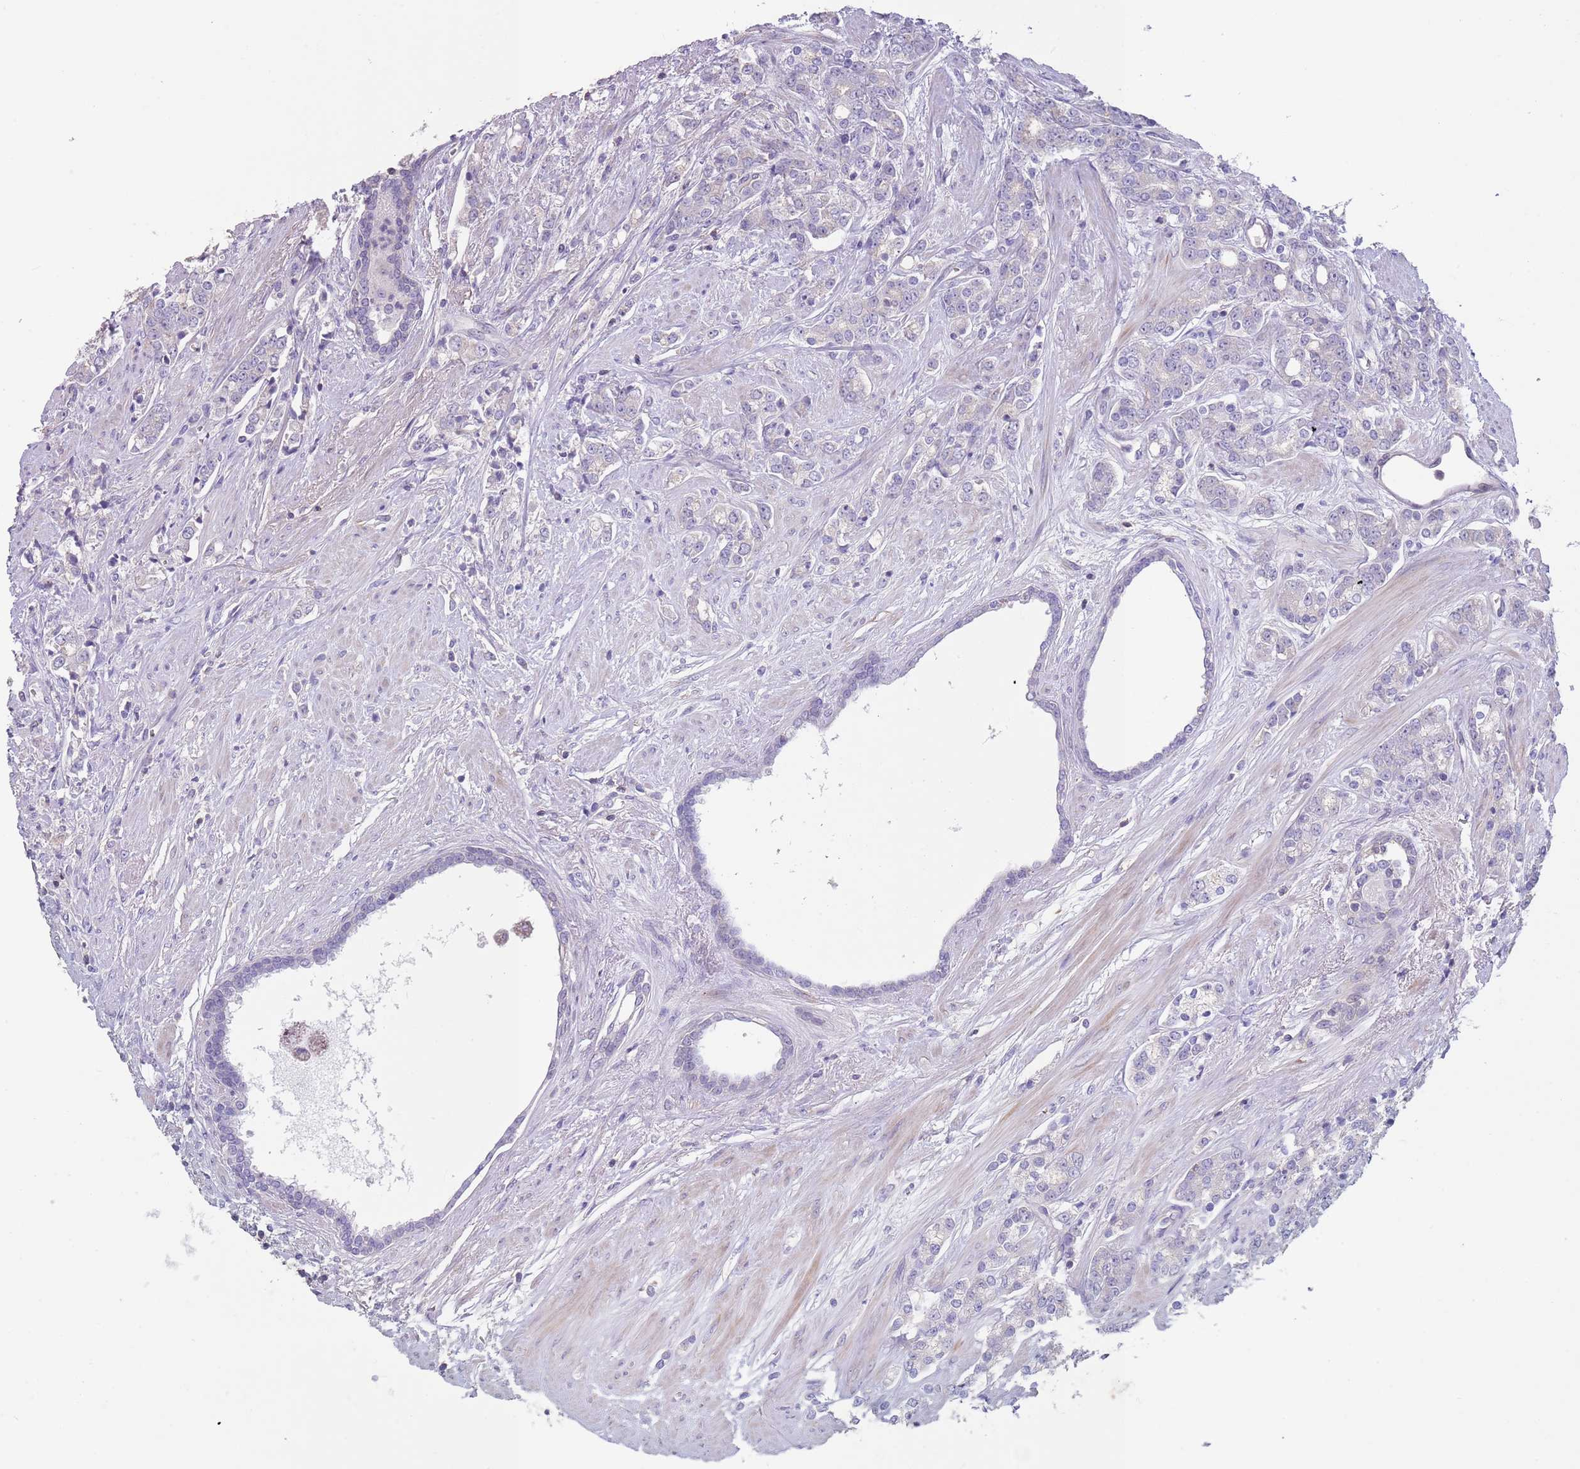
{"staining": {"intensity": "negative", "quantity": "none", "location": "none"}, "tissue": "prostate cancer", "cell_type": "Tumor cells", "image_type": "cancer", "snomed": [{"axis": "morphology", "description": "Adenocarcinoma, High grade"}, {"axis": "topography", "description": "Prostate"}], "caption": "Immunohistochemistry histopathology image of human prostate high-grade adenocarcinoma stained for a protein (brown), which demonstrates no positivity in tumor cells. Brightfield microscopy of immunohistochemistry stained with DAB (brown) and hematoxylin (blue), captured at high magnification.", "gene": "ZNF14", "patient": {"sex": "male", "age": 62}}